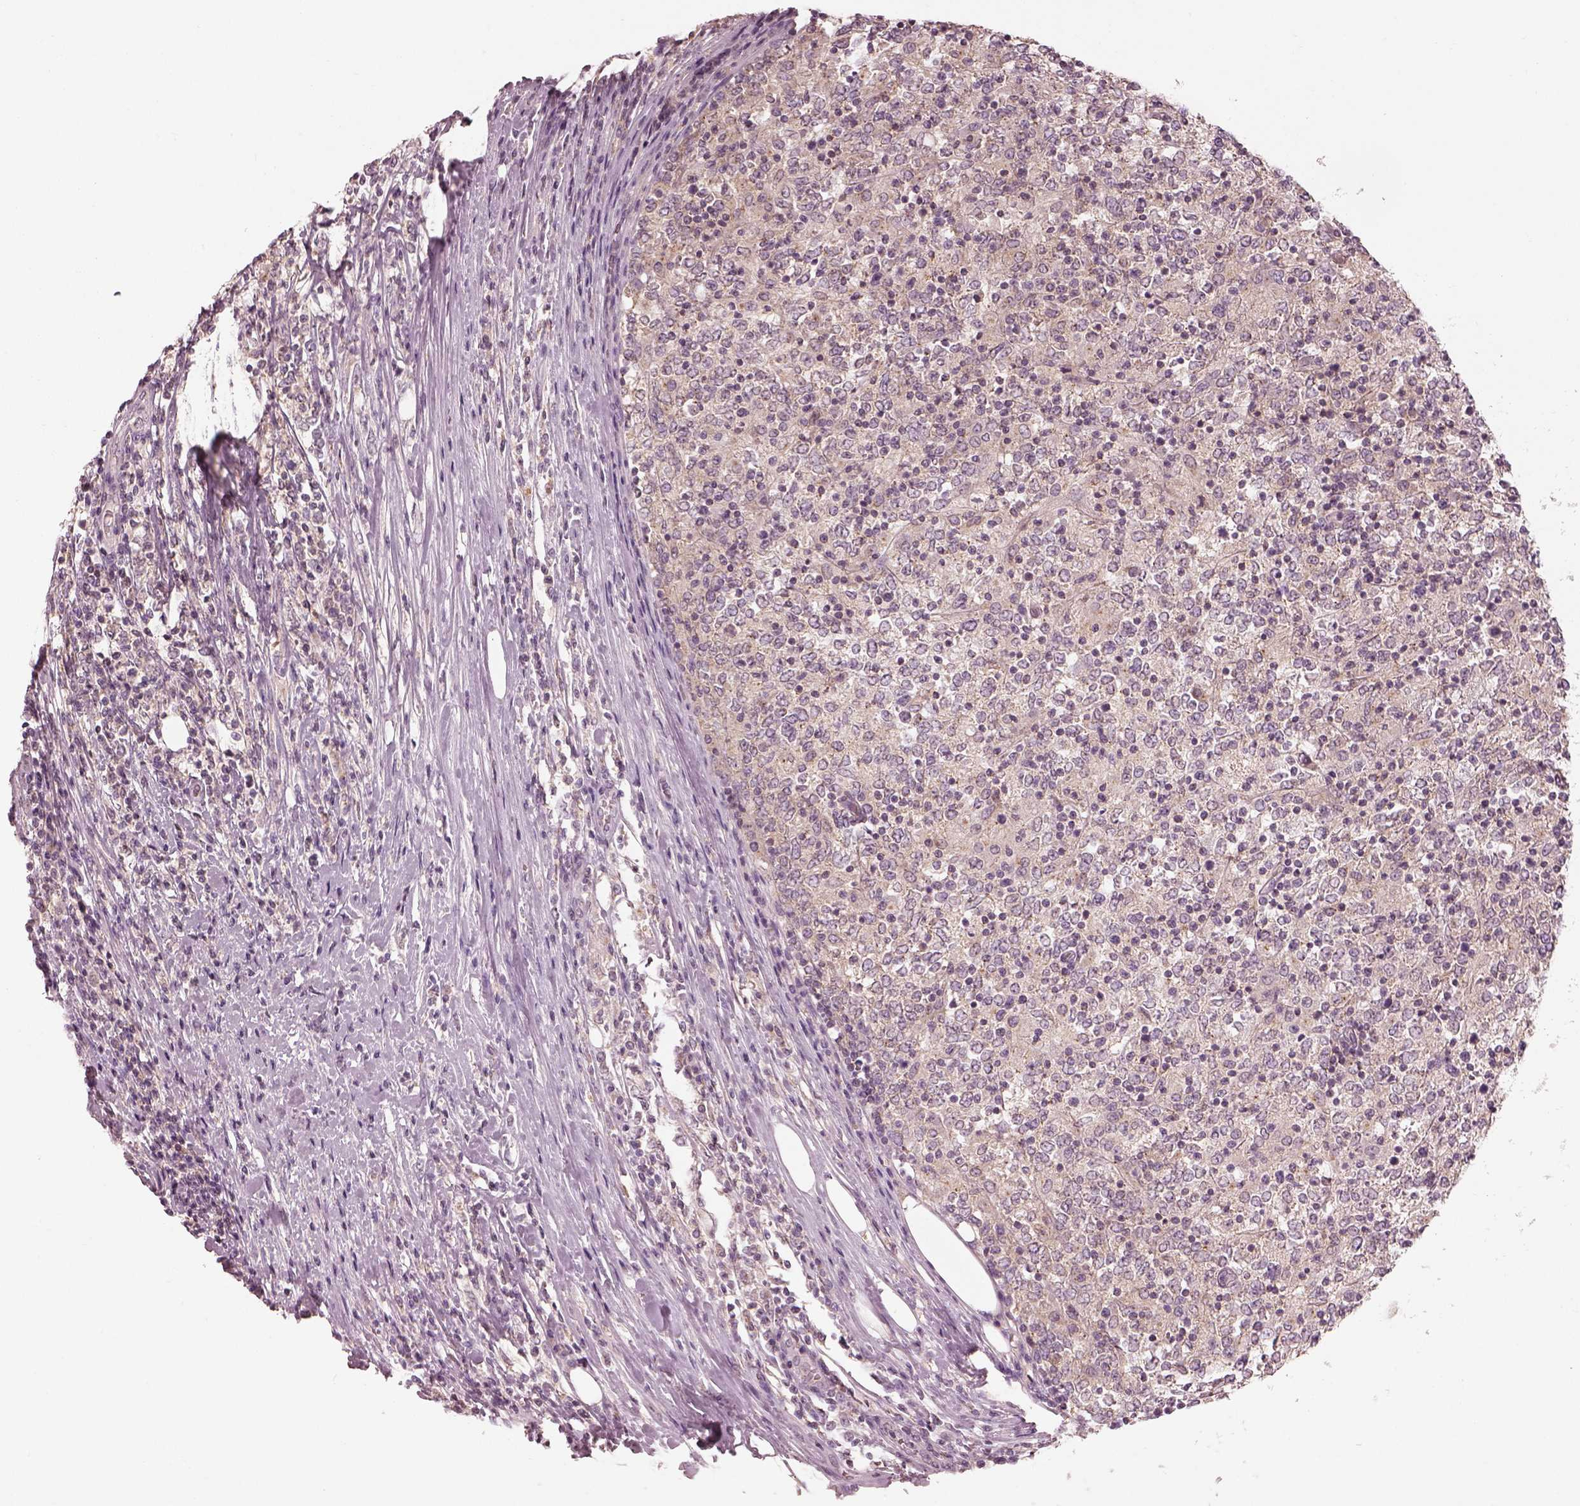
{"staining": {"intensity": "negative", "quantity": "none", "location": "none"}, "tissue": "lymphoma", "cell_type": "Tumor cells", "image_type": "cancer", "snomed": [{"axis": "morphology", "description": "Malignant lymphoma, non-Hodgkin's type, High grade"}, {"axis": "topography", "description": "Lymph node"}], "caption": "High power microscopy histopathology image of an IHC image of malignant lymphoma, non-Hodgkin's type (high-grade), revealing no significant staining in tumor cells.", "gene": "PRKACG", "patient": {"sex": "female", "age": 84}}